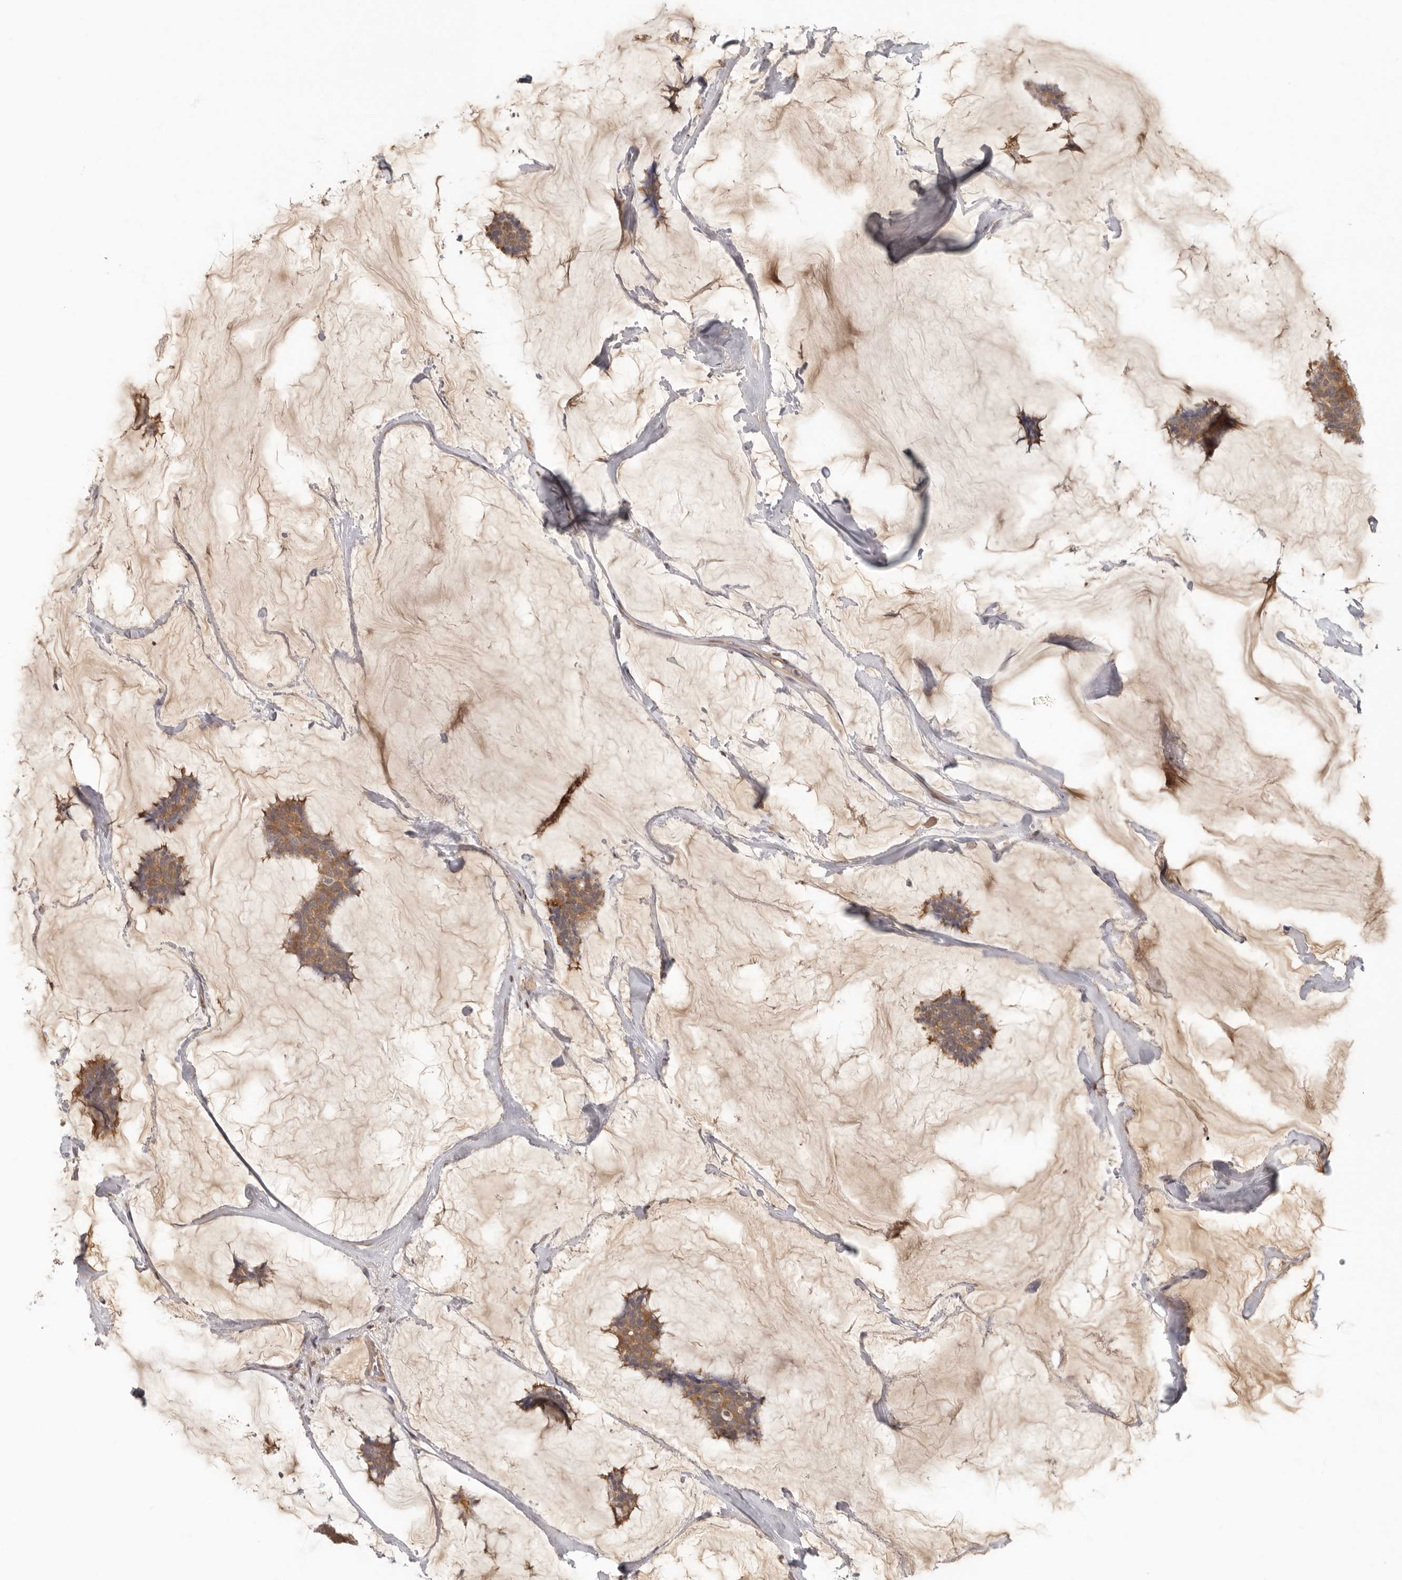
{"staining": {"intensity": "moderate", "quantity": ">75%", "location": "cytoplasmic/membranous"}, "tissue": "breast cancer", "cell_type": "Tumor cells", "image_type": "cancer", "snomed": [{"axis": "morphology", "description": "Duct carcinoma"}, {"axis": "topography", "description": "Breast"}], "caption": "A brown stain highlights moderate cytoplasmic/membranous positivity of a protein in human breast cancer (infiltrating ductal carcinoma) tumor cells.", "gene": "PSMA5", "patient": {"sex": "female", "age": 93}}